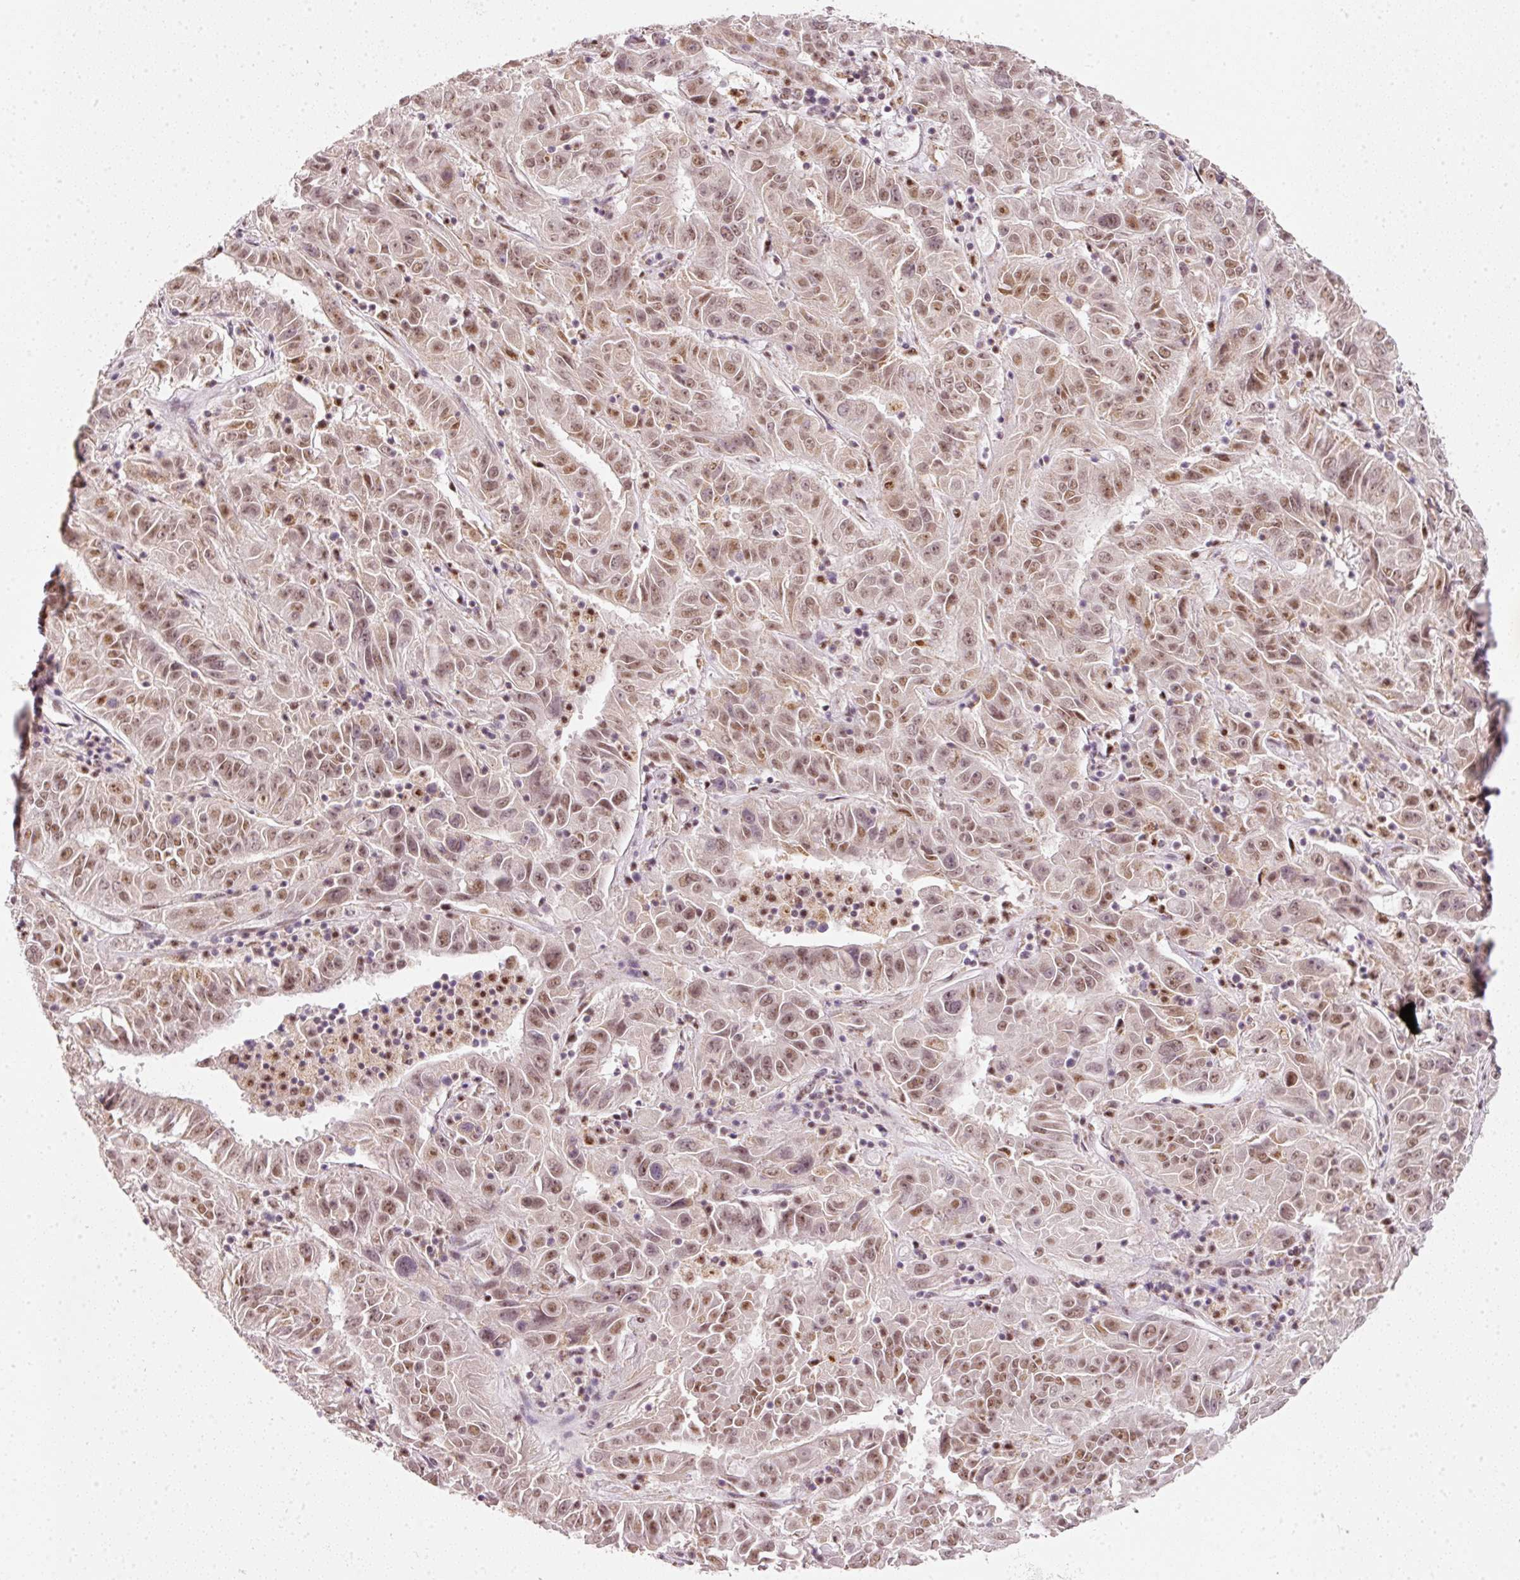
{"staining": {"intensity": "moderate", "quantity": ">75%", "location": "nuclear"}, "tissue": "pancreatic cancer", "cell_type": "Tumor cells", "image_type": "cancer", "snomed": [{"axis": "morphology", "description": "Adenocarcinoma, NOS"}, {"axis": "topography", "description": "Pancreas"}], "caption": "A high-resolution image shows IHC staining of pancreatic cancer (adenocarcinoma), which reveals moderate nuclear staining in approximately >75% of tumor cells.", "gene": "FSTL3", "patient": {"sex": "male", "age": 63}}